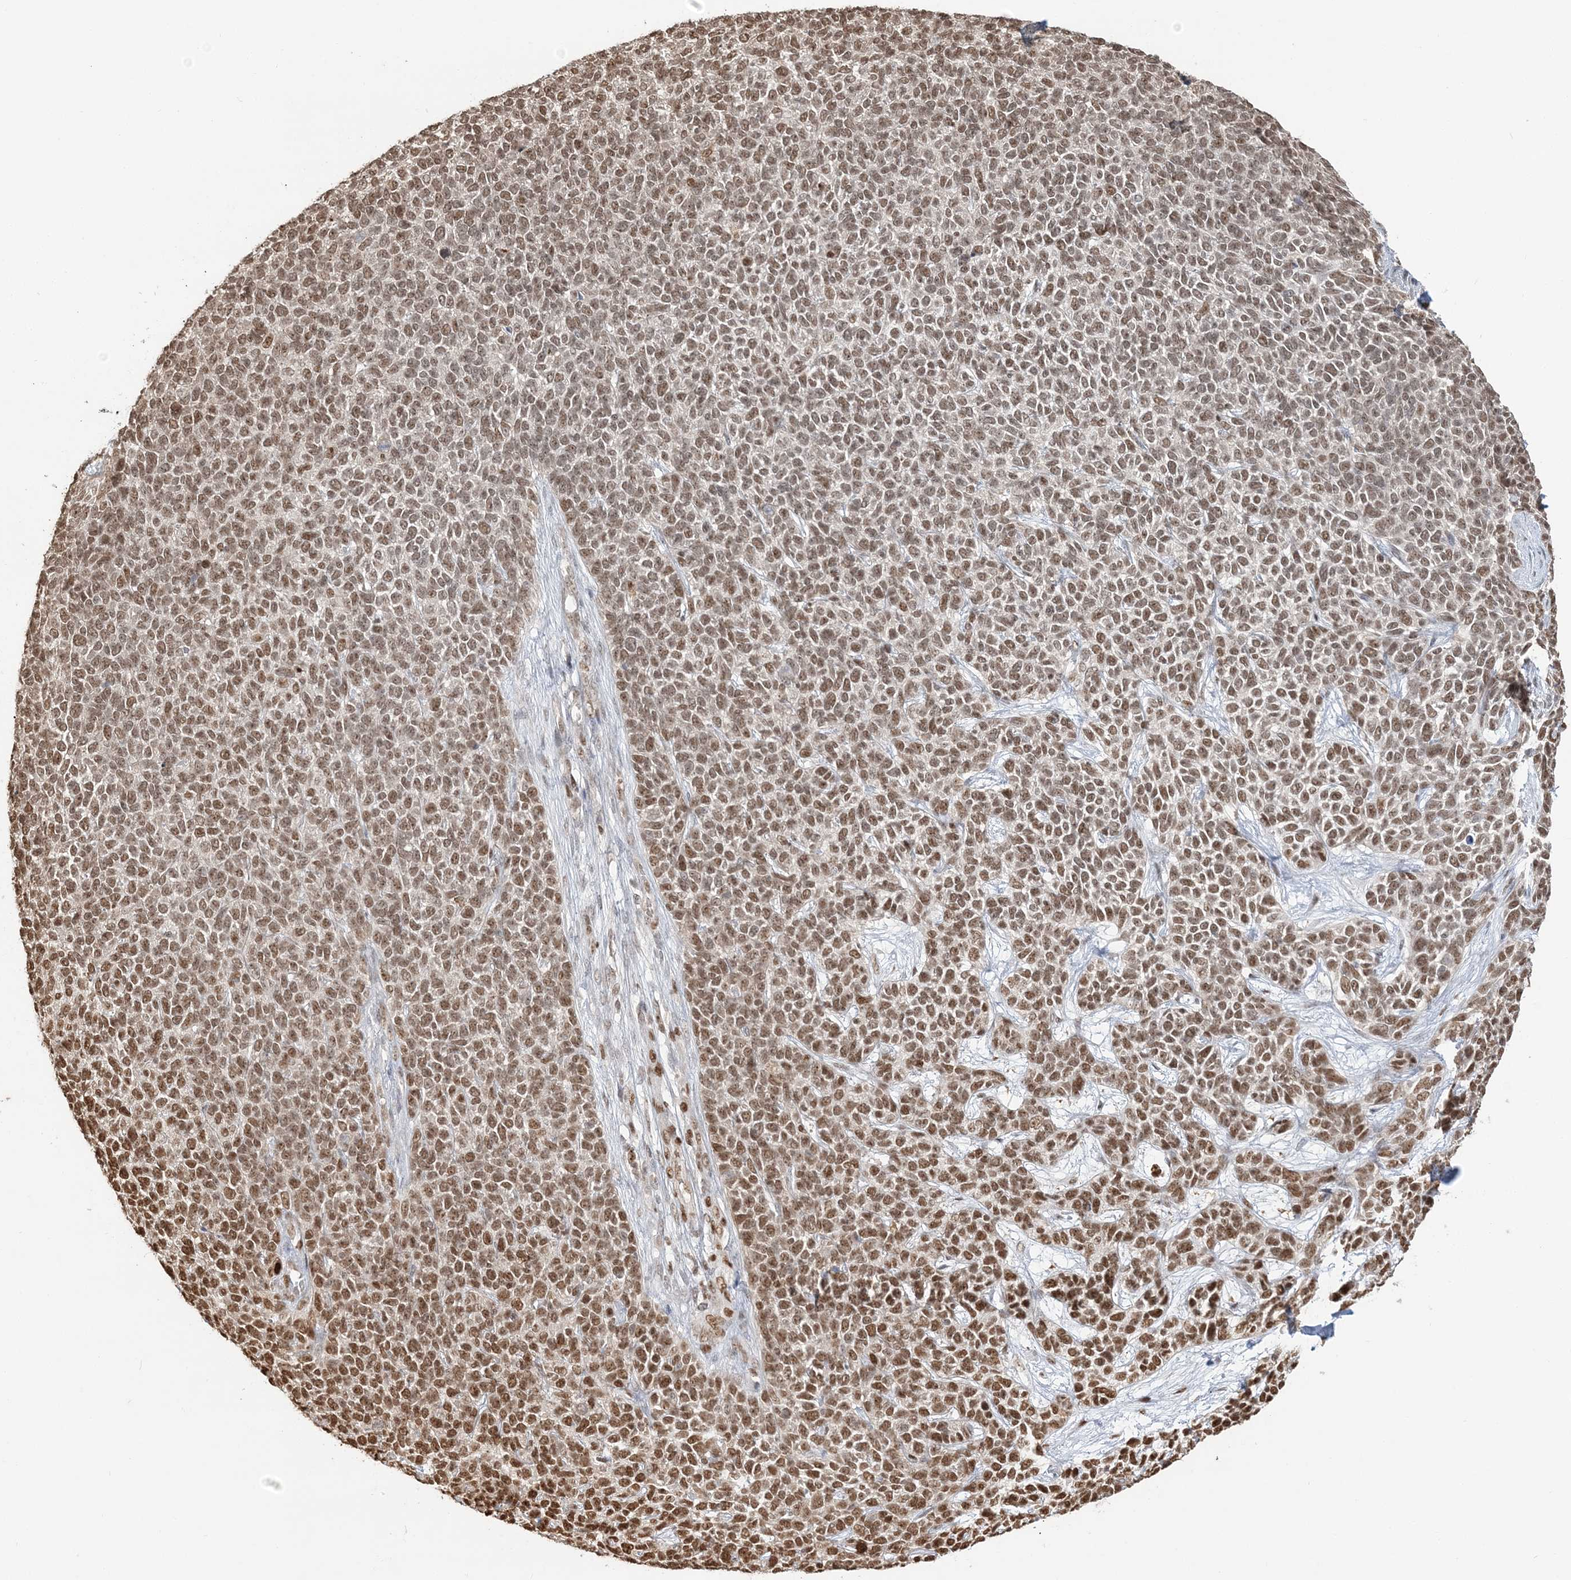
{"staining": {"intensity": "moderate", "quantity": ">75%", "location": "nuclear"}, "tissue": "skin cancer", "cell_type": "Tumor cells", "image_type": "cancer", "snomed": [{"axis": "morphology", "description": "Basal cell carcinoma"}, {"axis": "topography", "description": "Skin"}], "caption": "Skin cancer stained with immunohistochemistry (IHC) displays moderate nuclear positivity in approximately >75% of tumor cells.", "gene": "SUMO2", "patient": {"sex": "female", "age": 84}}